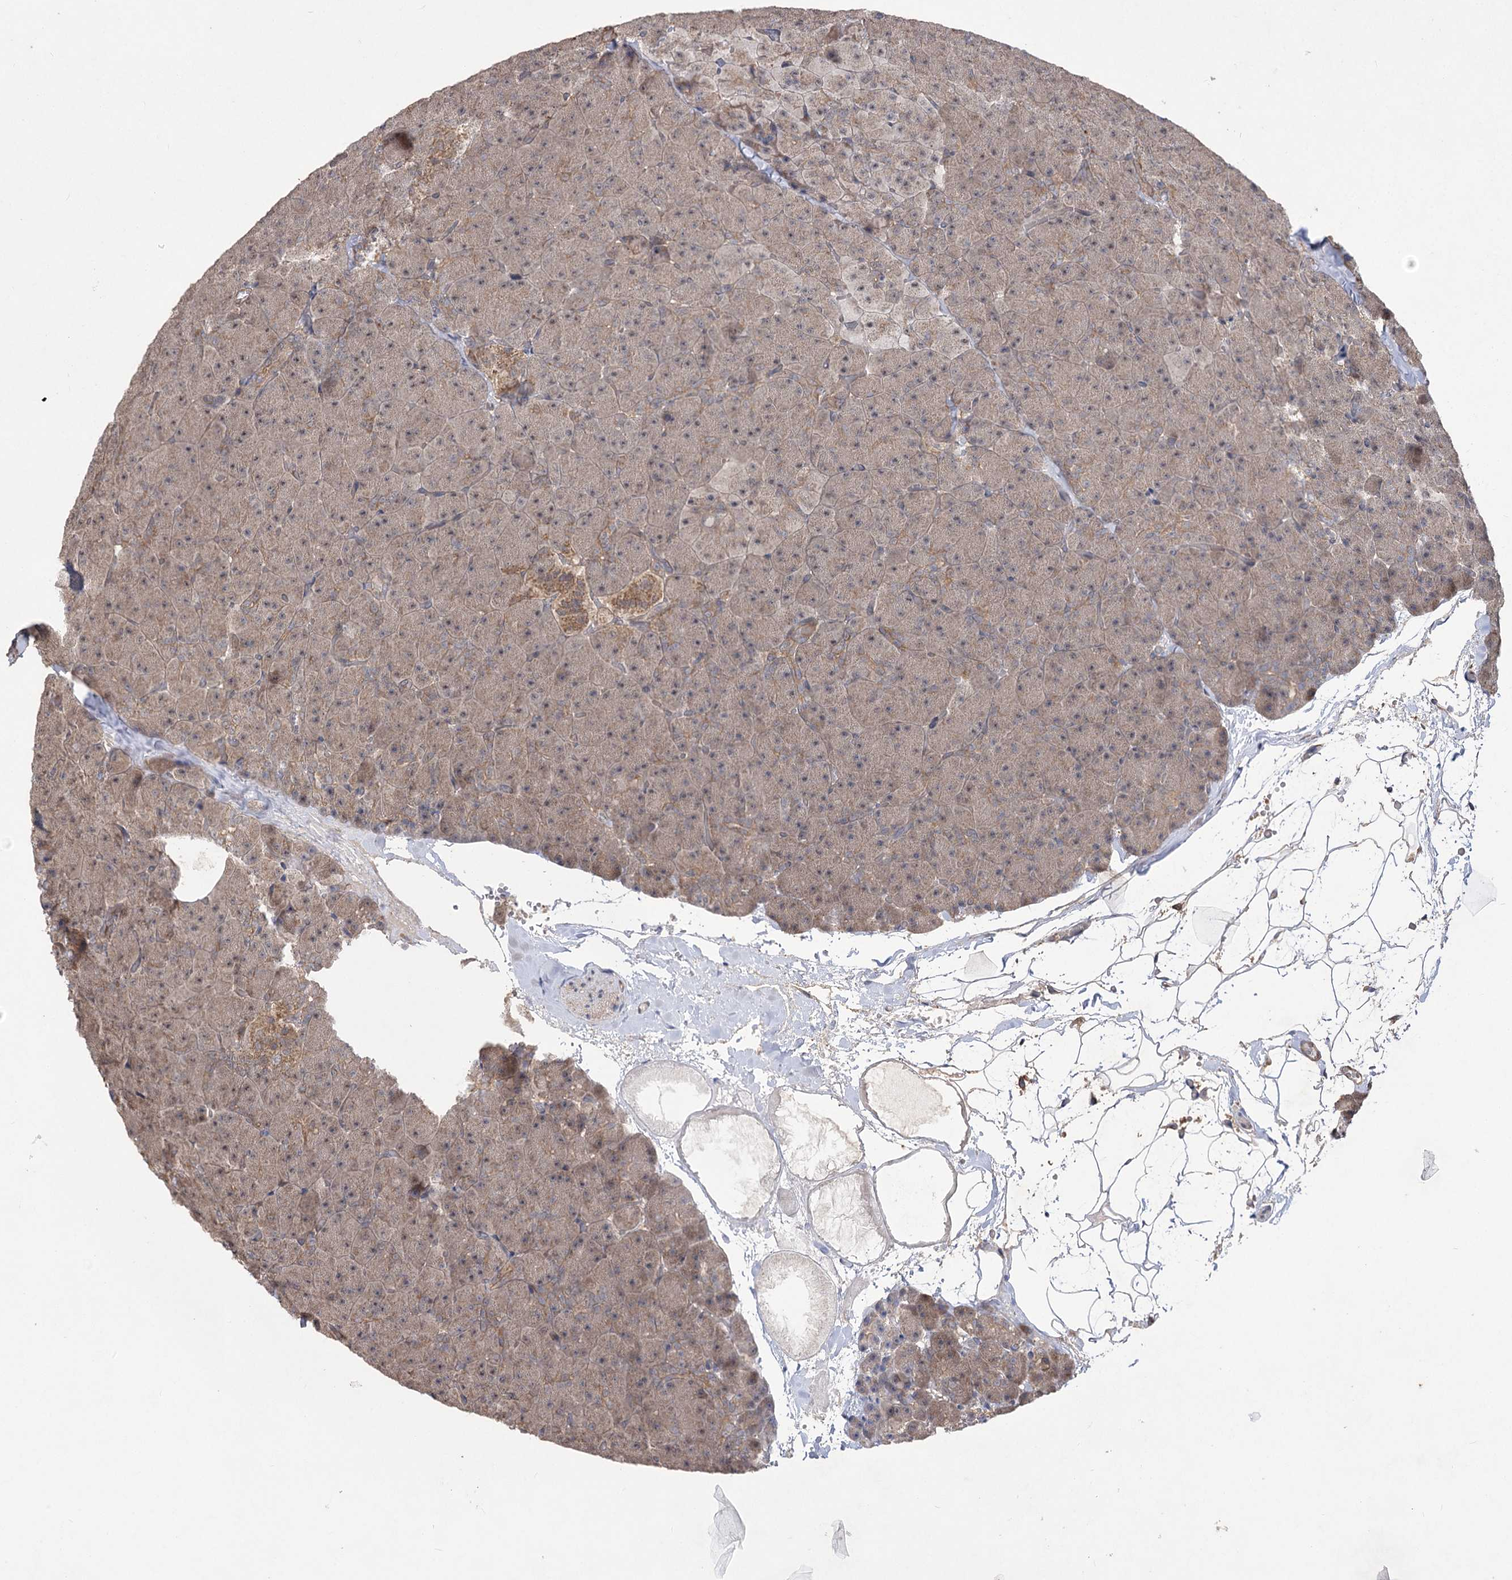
{"staining": {"intensity": "moderate", "quantity": ">75%", "location": "cytoplasmic/membranous,nuclear"}, "tissue": "pancreas", "cell_type": "Exocrine glandular cells", "image_type": "normal", "snomed": [{"axis": "morphology", "description": "Normal tissue, NOS"}, {"axis": "topography", "description": "Pancreas"}], "caption": "The image demonstrates immunohistochemical staining of benign pancreas. There is moderate cytoplasmic/membranous,nuclear expression is seen in approximately >75% of exocrine glandular cells. Immunohistochemistry stains the protein in brown and the nuclei are stained blue.", "gene": "TENM2", "patient": {"sex": "male", "age": 36}}